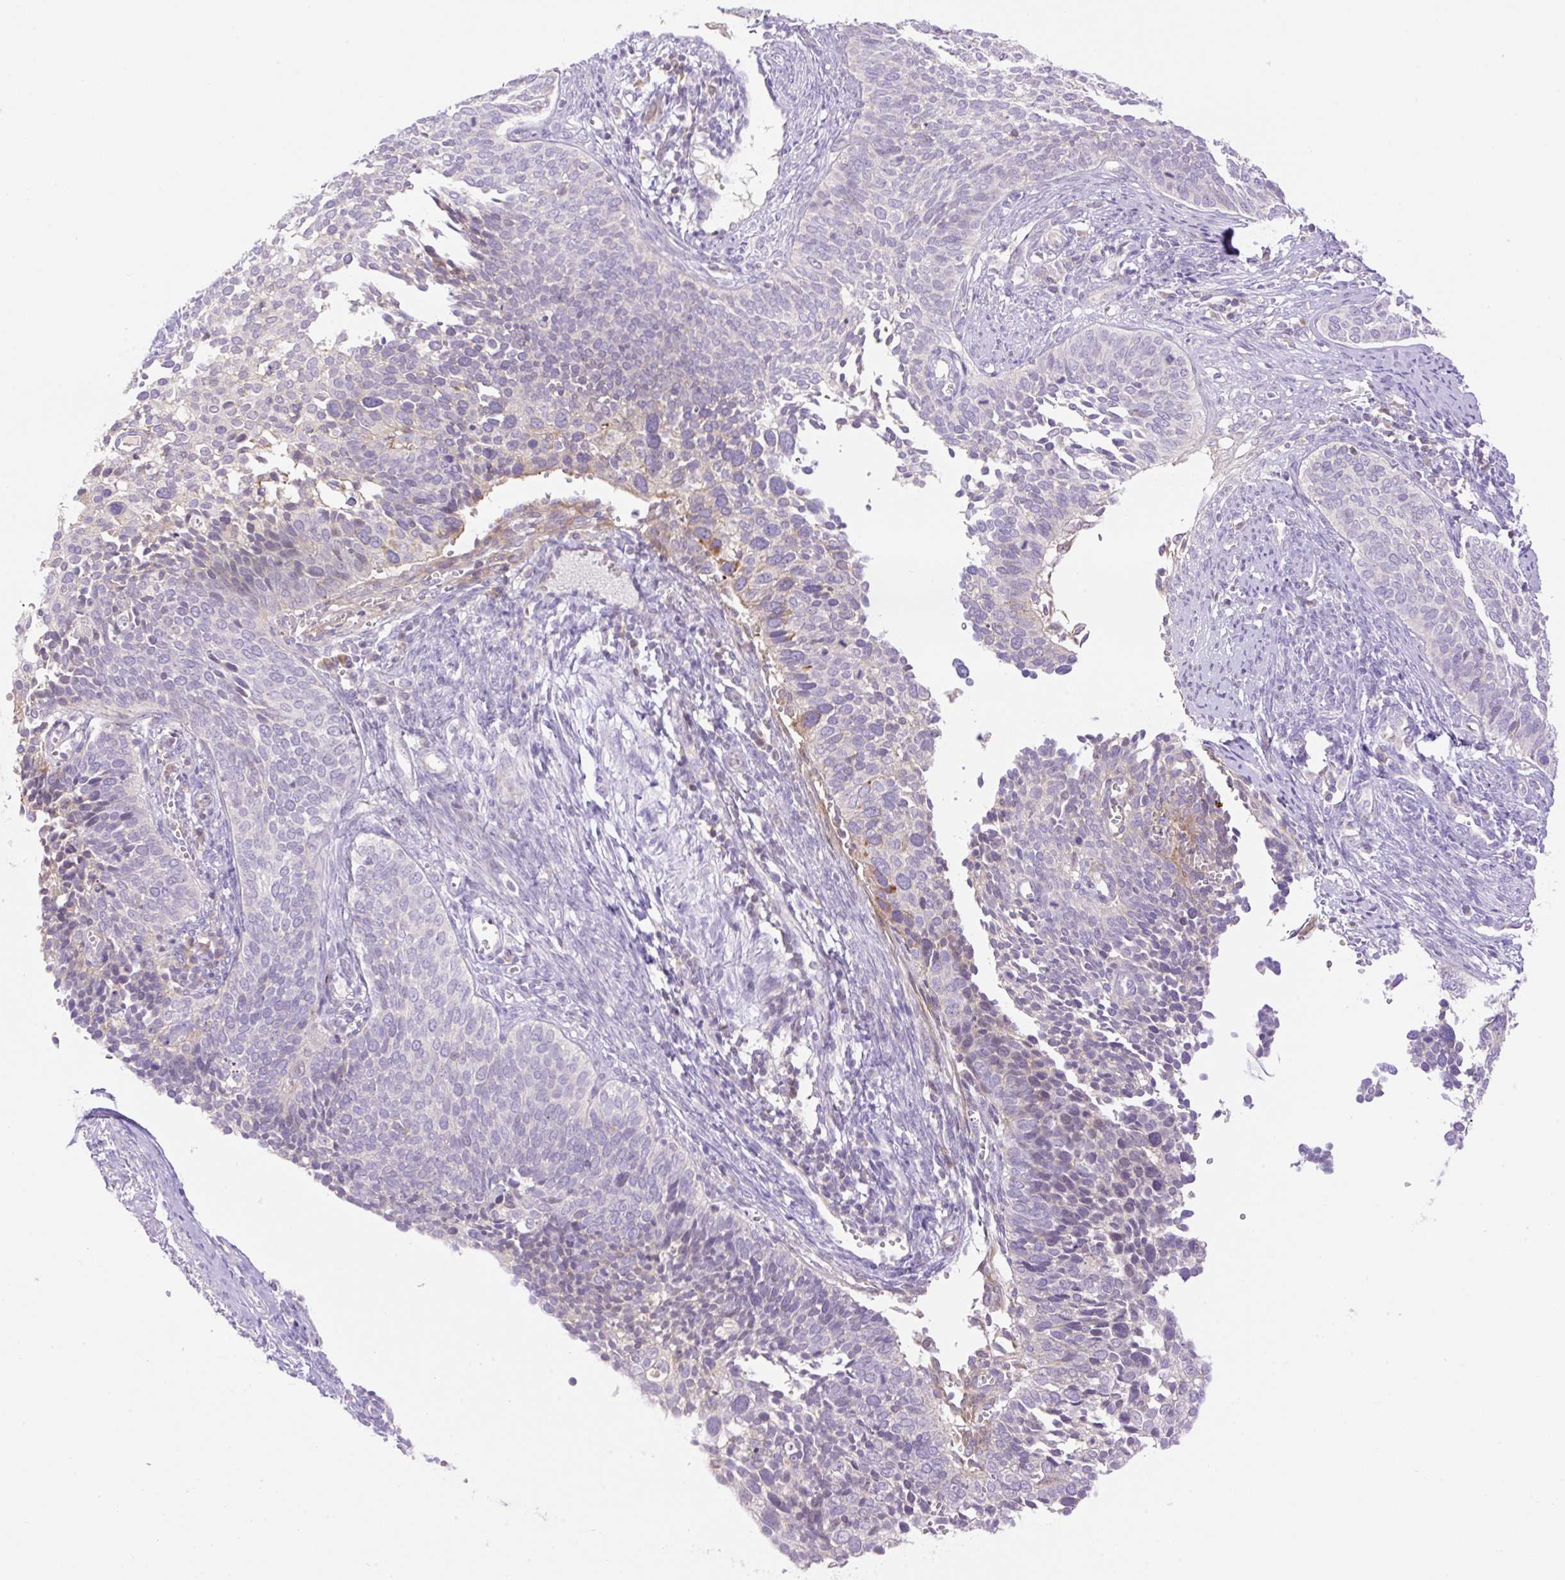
{"staining": {"intensity": "negative", "quantity": "none", "location": "none"}, "tissue": "cervical cancer", "cell_type": "Tumor cells", "image_type": "cancer", "snomed": [{"axis": "morphology", "description": "Squamous cell carcinoma, NOS"}, {"axis": "topography", "description": "Cervix"}], "caption": "Photomicrograph shows no significant protein expression in tumor cells of cervical cancer (squamous cell carcinoma).", "gene": "VPS25", "patient": {"sex": "female", "age": 34}}